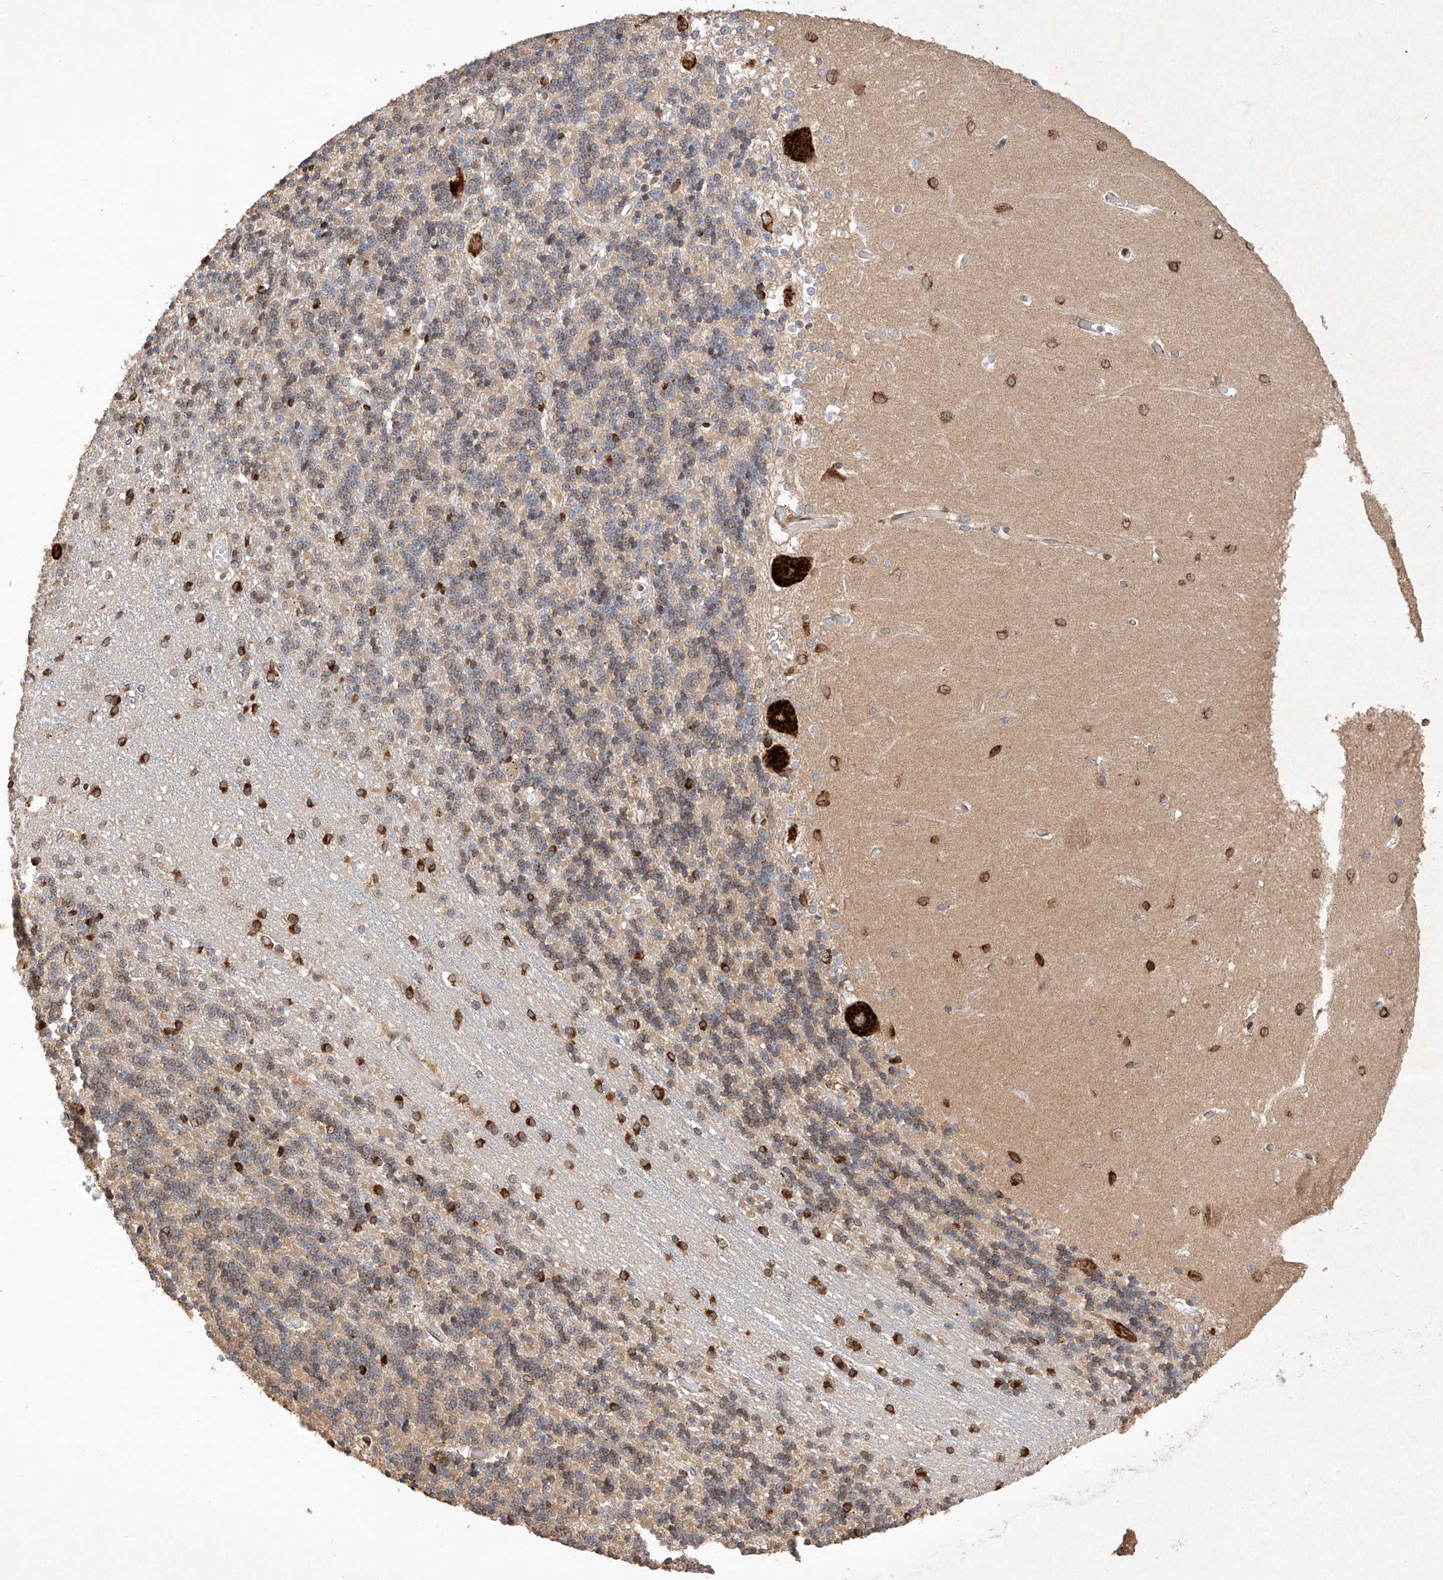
{"staining": {"intensity": "moderate", "quantity": "25%-75%", "location": "cytoplasmic/membranous"}, "tissue": "cerebellum", "cell_type": "Cells in granular layer", "image_type": "normal", "snomed": [{"axis": "morphology", "description": "Normal tissue, NOS"}, {"axis": "topography", "description": "Cerebellum"}], "caption": "A high-resolution micrograph shows immunohistochemistry staining of benign cerebellum, which displays moderate cytoplasmic/membranous staining in approximately 25%-75% of cells in granular layer. The staining is performed using DAB brown chromogen to label protein expression. The nuclei are counter-stained blue using hematoxylin.", "gene": "SEMA3B", "patient": {"sex": "male", "age": 37}}